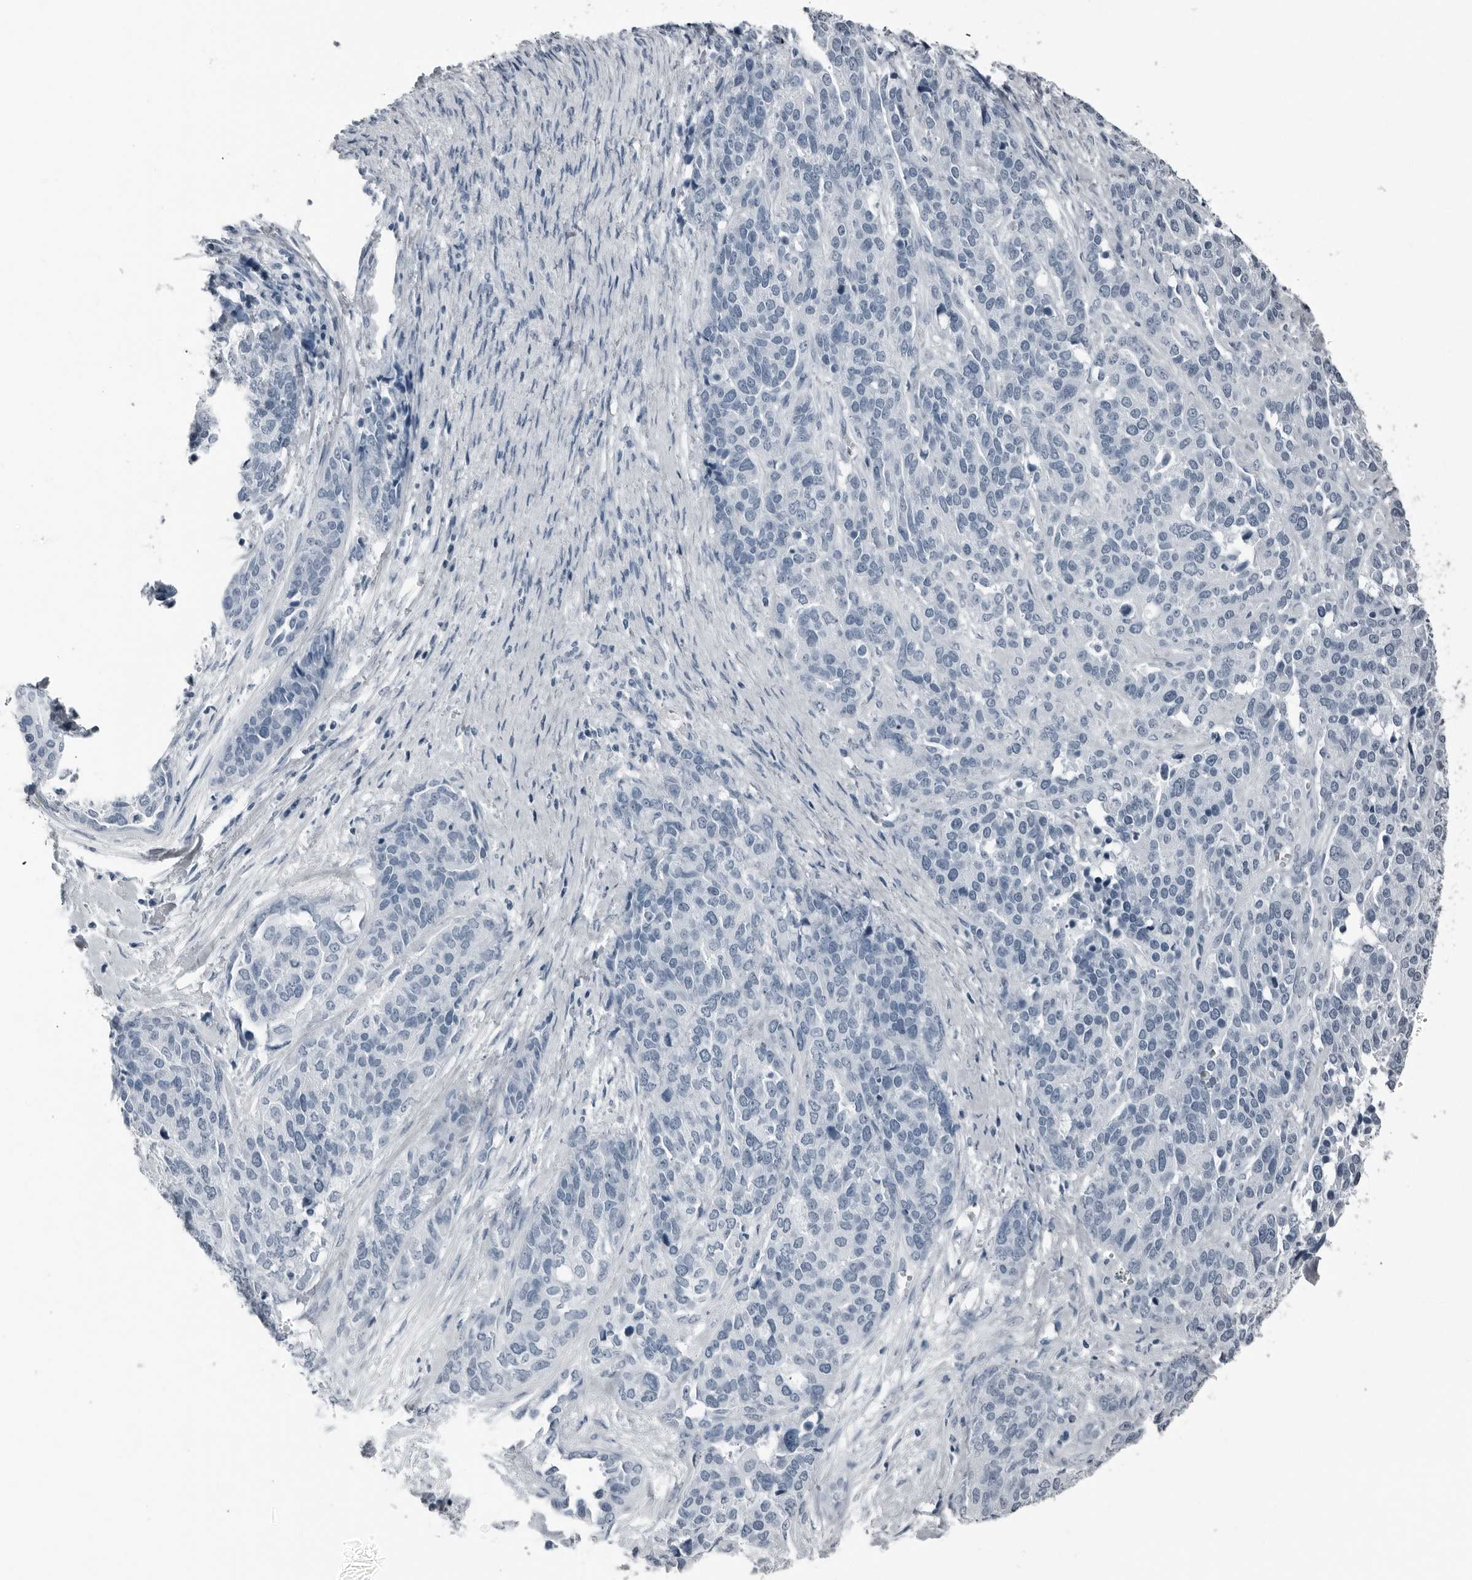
{"staining": {"intensity": "negative", "quantity": "none", "location": "none"}, "tissue": "ovarian cancer", "cell_type": "Tumor cells", "image_type": "cancer", "snomed": [{"axis": "morphology", "description": "Cystadenocarcinoma, serous, NOS"}, {"axis": "topography", "description": "Ovary"}], "caption": "Histopathology image shows no protein expression in tumor cells of ovarian cancer tissue.", "gene": "PRSS1", "patient": {"sex": "female", "age": 44}}